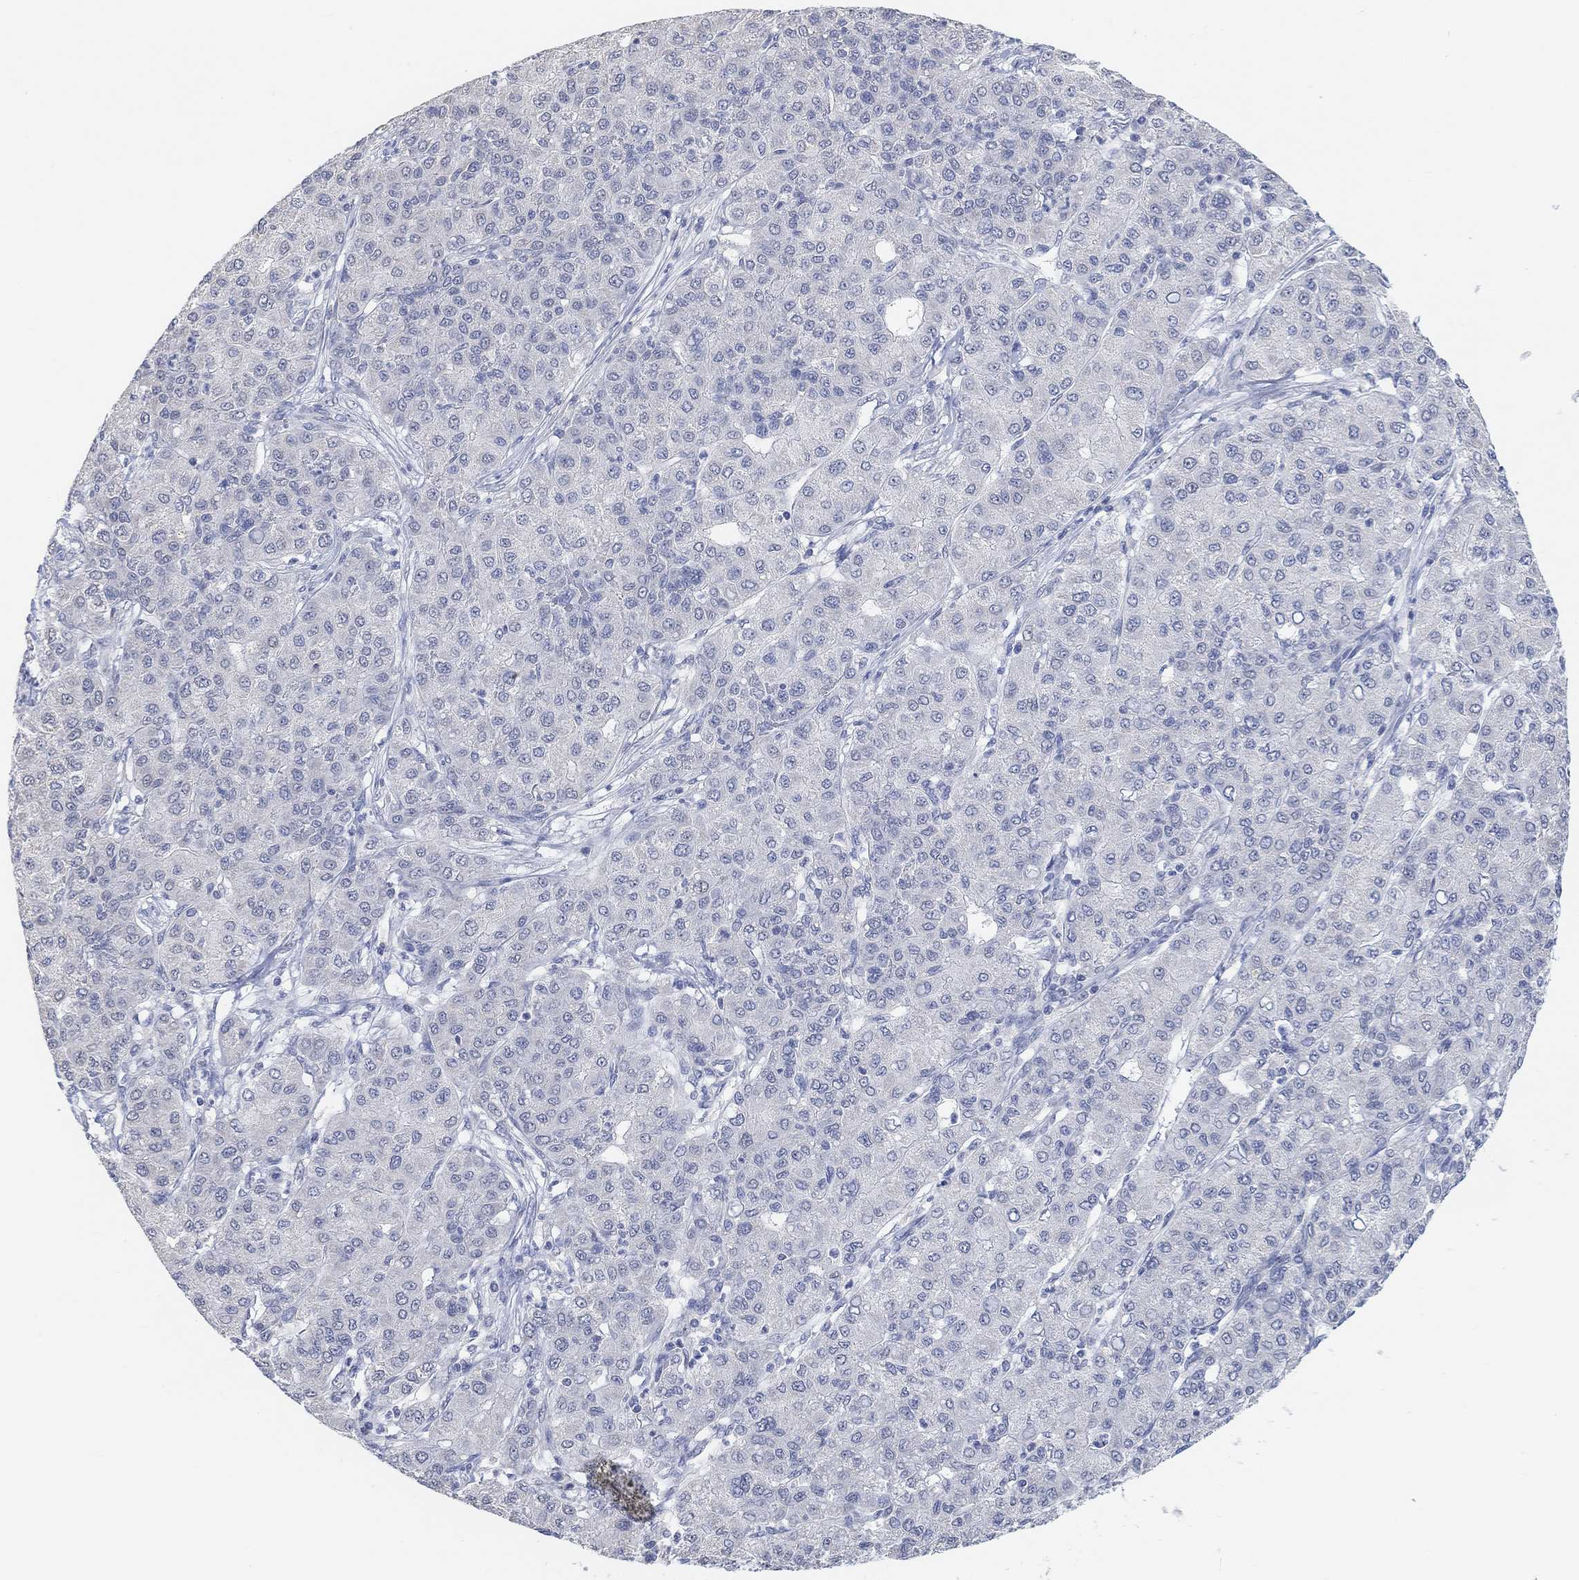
{"staining": {"intensity": "negative", "quantity": "none", "location": "none"}, "tissue": "liver cancer", "cell_type": "Tumor cells", "image_type": "cancer", "snomed": [{"axis": "morphology", "description": "Carcinoma, Hepatocellular, NOS"}, {"axis": "topography", "description": "Liver"}], "caption": "DAB immunohistochemical staining of hepatocellular carcinoma (liver) reveals no significant expression in tumor cells.", "gene": "MUC1", "patient": {"sex": "male", "age": 65}}